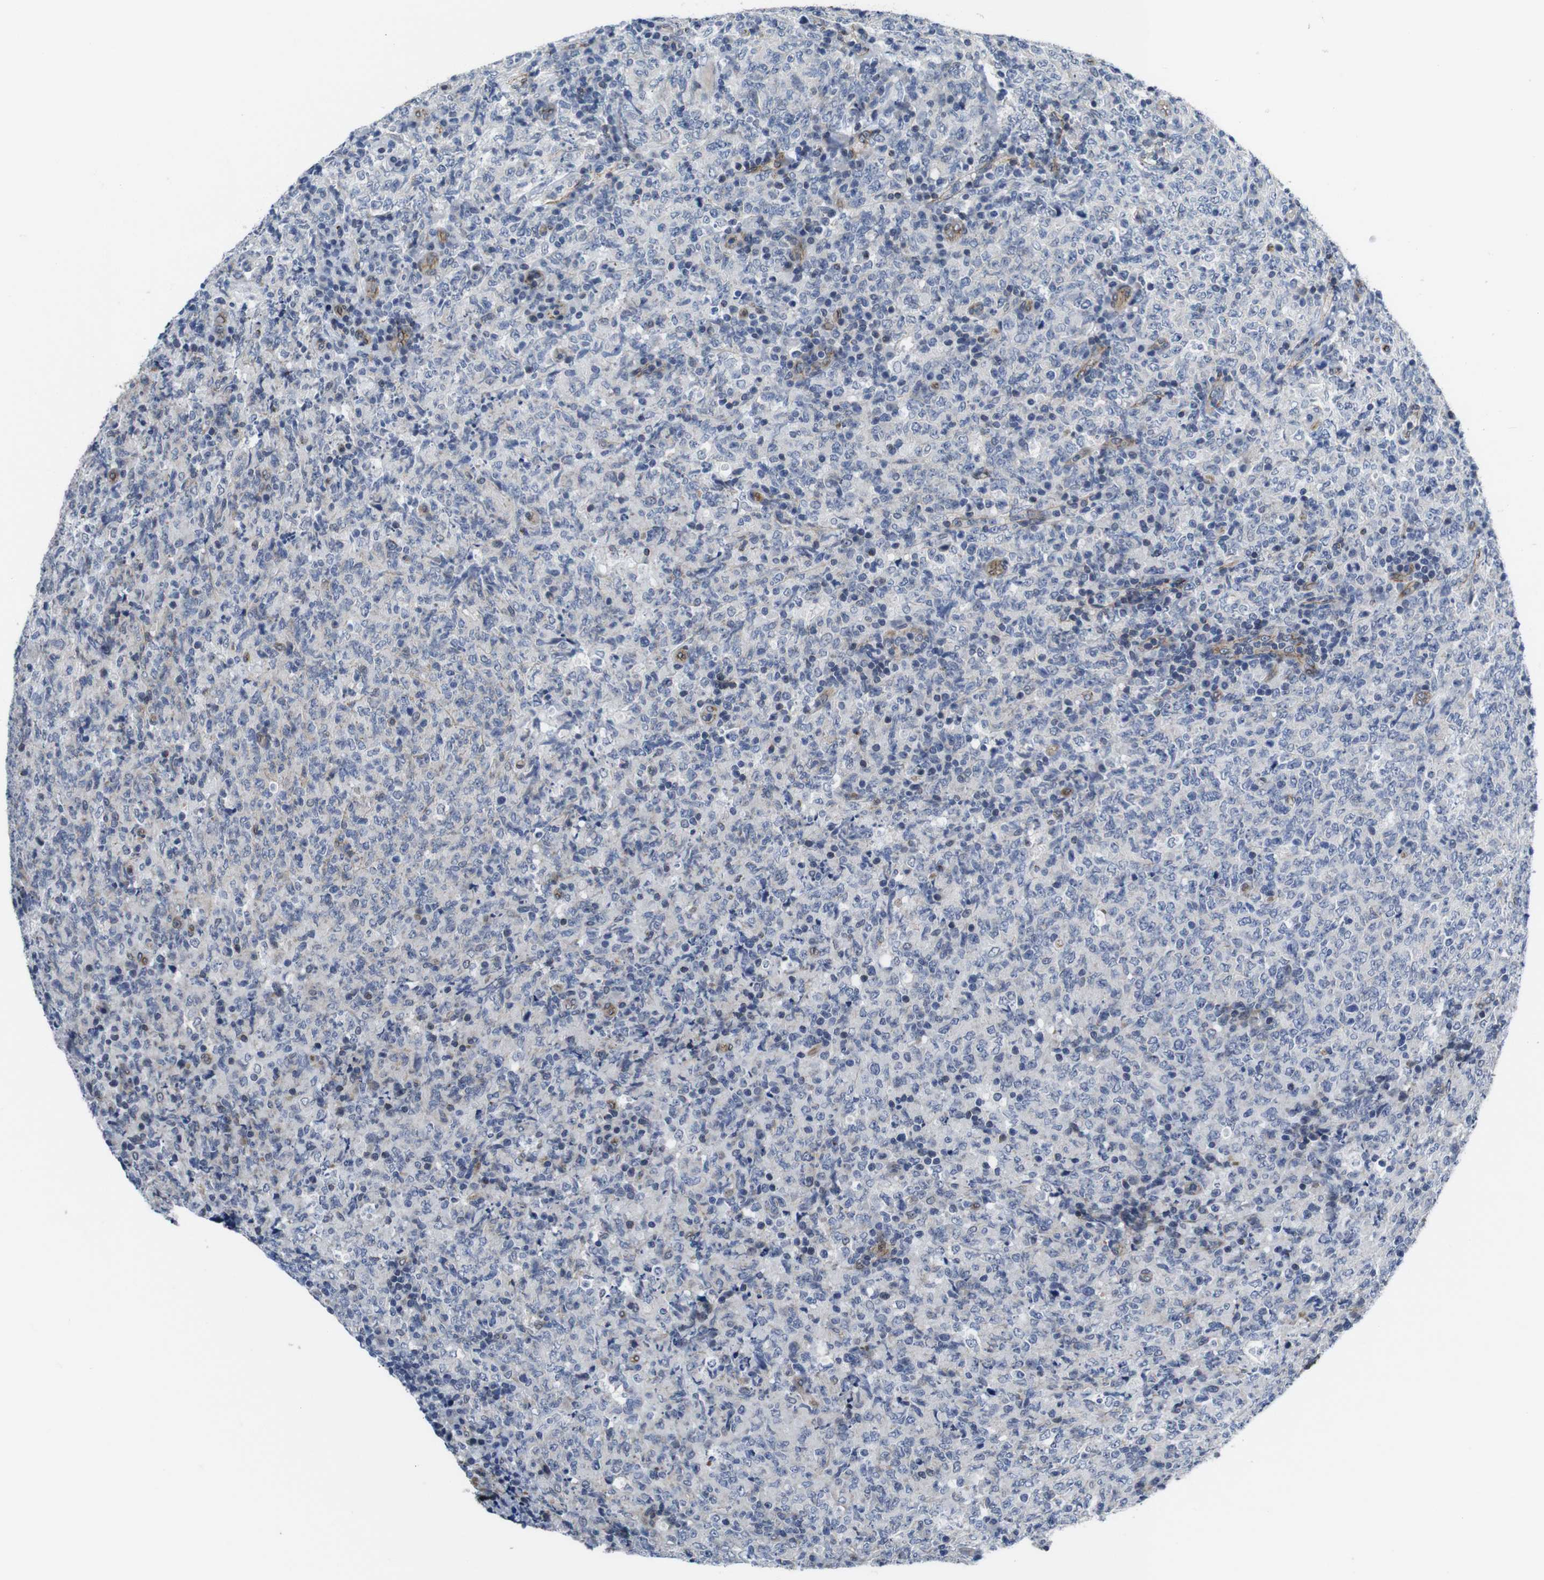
{"staining": {"intensity": "negative", "quantity": "none", "location": "none"}, "tissue": "lymphoma", "cell_type": "Tumor cells", "image_type": "cancer", "snomed": [{"axis": "morphology", "description": "Malignant lymphoma, non-Hodgkin's type, High grade"}, {"axis": "topography", "description": "Tonsil"}], "caption": "This is an immunohistochemistry photomicrograph of human malignant lymphoma, non-Hodgkin's type (high-grade). There is no expression in tumor cells.", "gene": "SOCS3", "patient": {"sex": "female", "age": 36}}